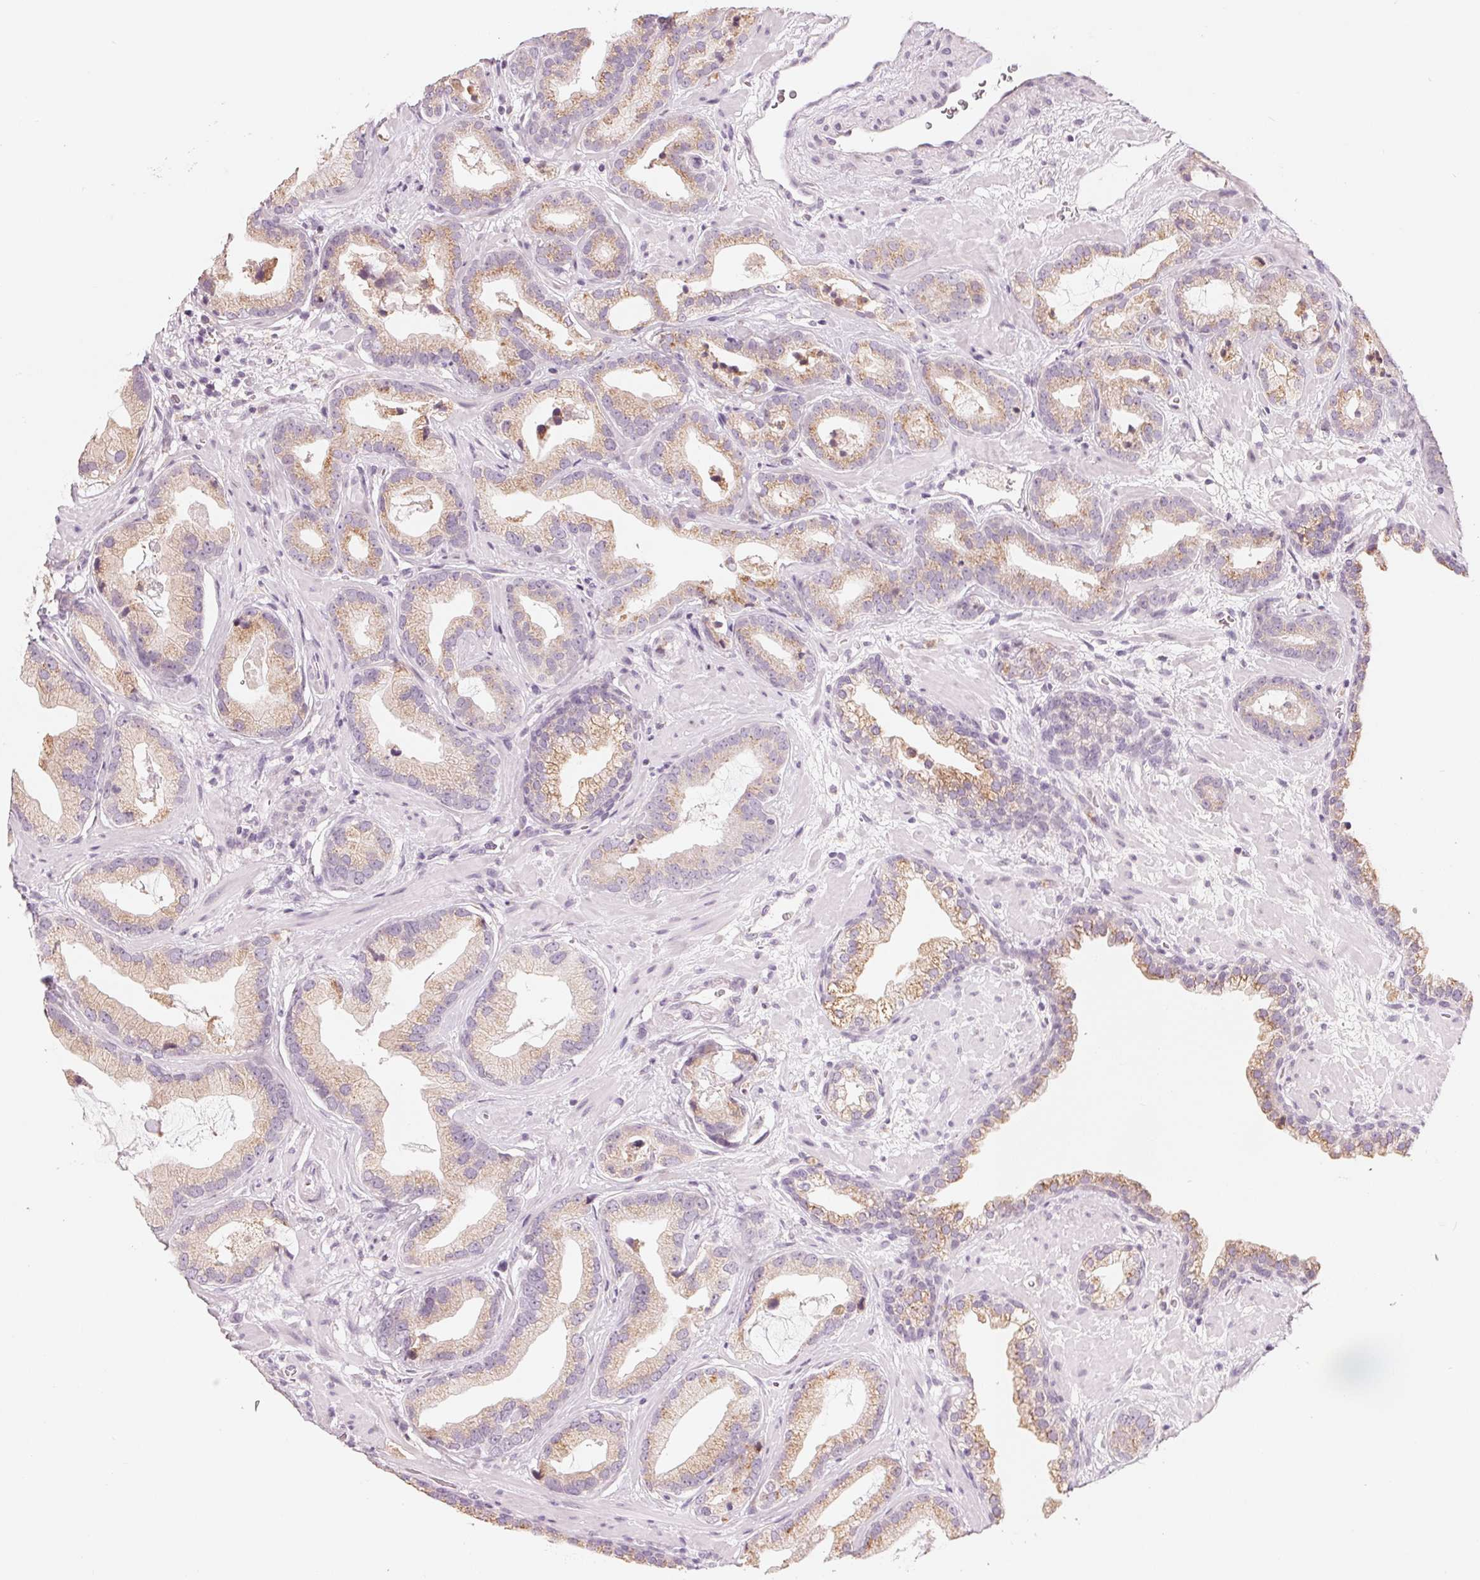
{"staining": {"intensity": "weak", "quantity": "25%-75%", "location": "cytoplasmic/membranous"}, "tissue": "prostate cancer", "cell_type": "Tumor cells", "image_type": "cancer", "snomed": [{"axis": "morphology", "description": "Adenocarcinoma, Low grade"}, {"axis": "topography", "description": "Prostate"}], "caption": "Approximately 25%-75% of tumor cells in prostate cancer reveal weak cytoplasmic/membranous protein positivity as visualized by brown immunohistochemical staining.", "gene": "IL9R", "patient": {"sex": "male", "age": 62}}